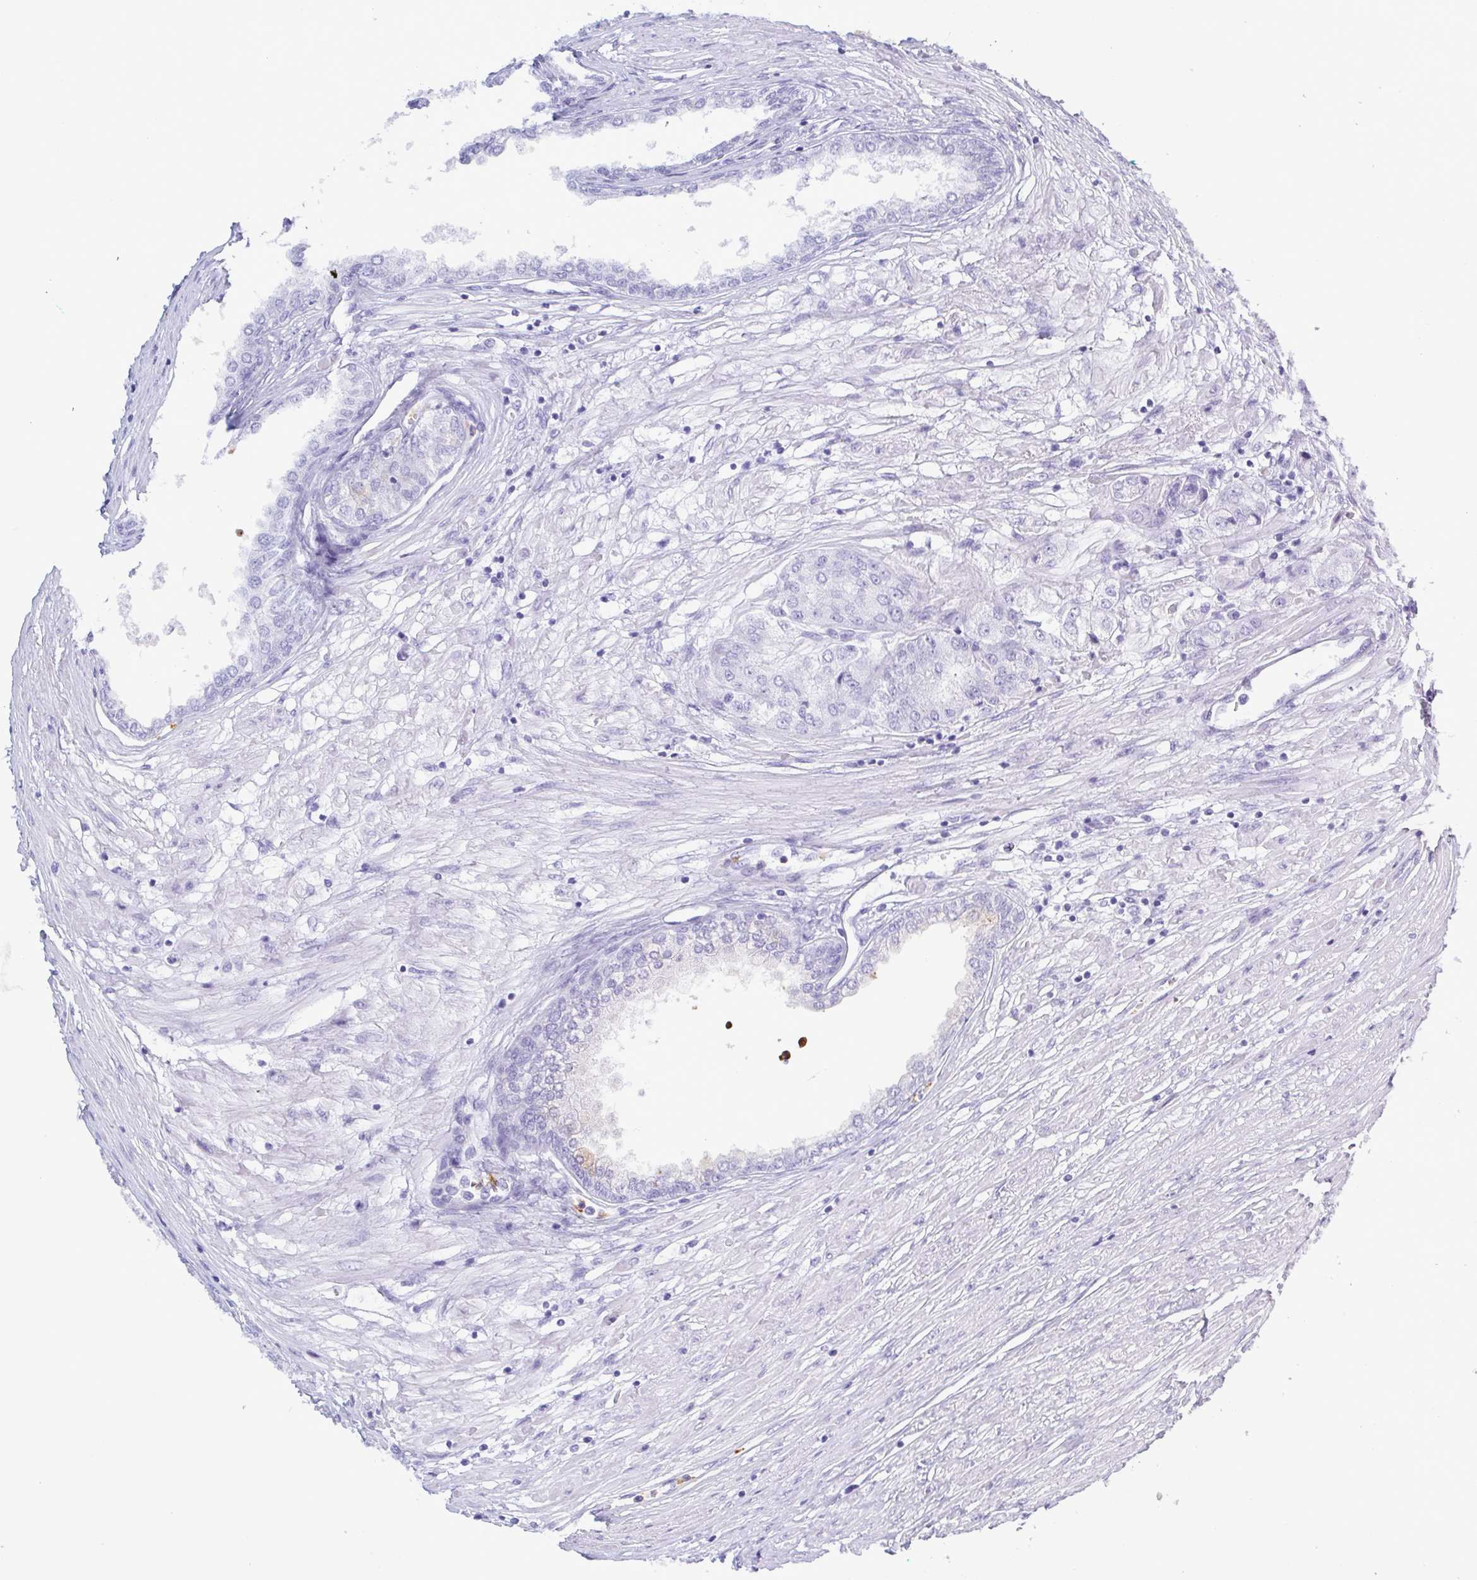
{"staining": {"intensity": "negative", "quantity": "none", "location": "none"}, "tissue": "prostate cancer", "cell_type": "Tumor cells", "image_type": "cancer", "snomed": [{"axis": "morphology", "description": "Adenocarcinoma, High grade"}, {"axis": "topography", "description": "Prostate"}], "caption": "The micrograph exhibits no staining of tumor cells in prostate cancer (high-grade adenocarcinoma). The staining is performed using DAB brown chromogen with nuclei counter-stained in using hematoxylin.", "gene": "LTF", "patient": {"sex": "male", "age": 61}}